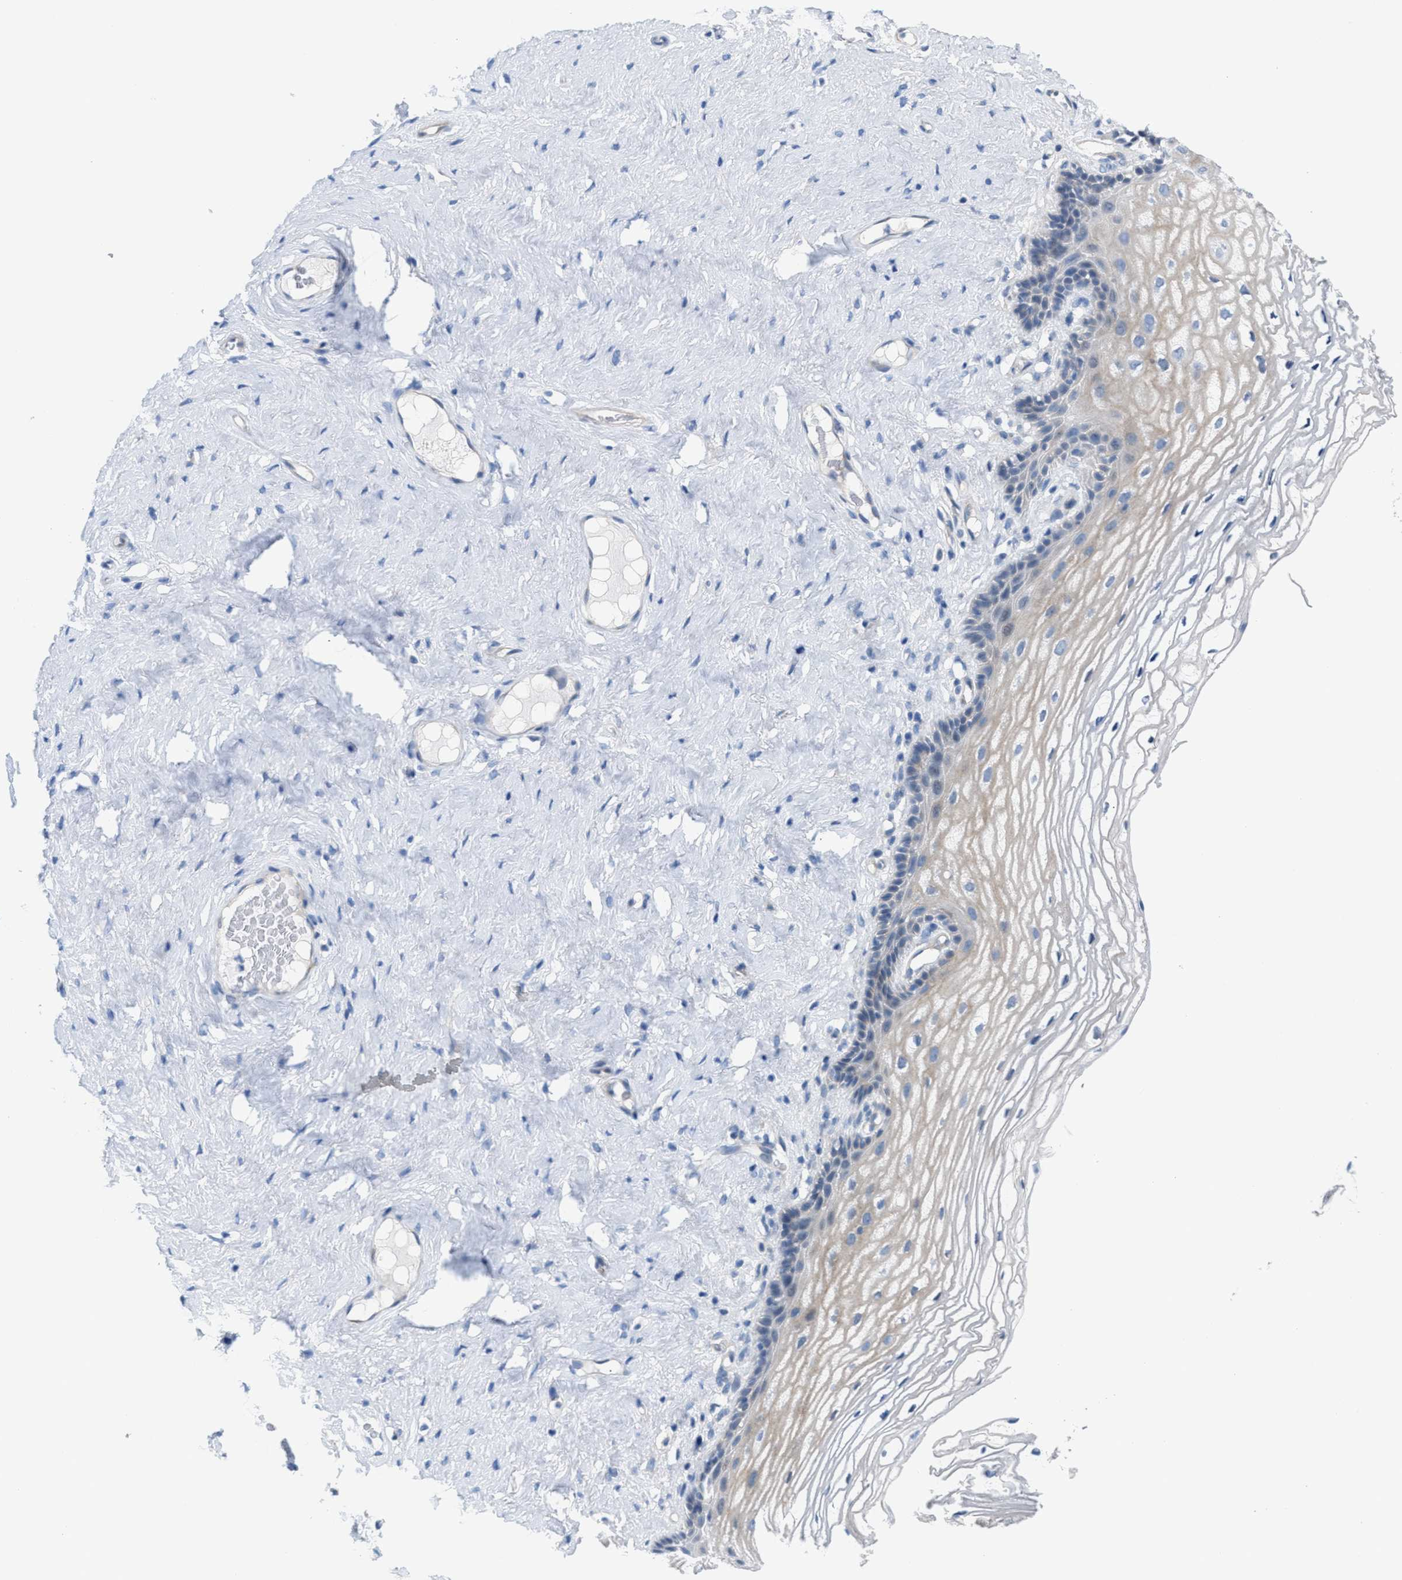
{"staining": {"intensity": "weak", "quantity": "<25%", "location": "cytoplasmic/membranous"}, "tissue": "vagina", "cell_type": "Squamous epithelial cells", "image_type": "normal", "snomed": [{"axis": "morphology", "description": "Normal tissue, NOS"}, {"axis": "morphology", "description": "Adenocarcinoma, NOS"}, {"axis": "topography", "description": "Rectum"}, {"axis": "topography", "description": "Vagina"}], "caption": "Immunohistochemistry image of normal vagina stained for a protein (brown), which shows no expression in squamous epithelial cells.", "gene": "MPP3", "patient": {"sex": "female", "age": 71}}